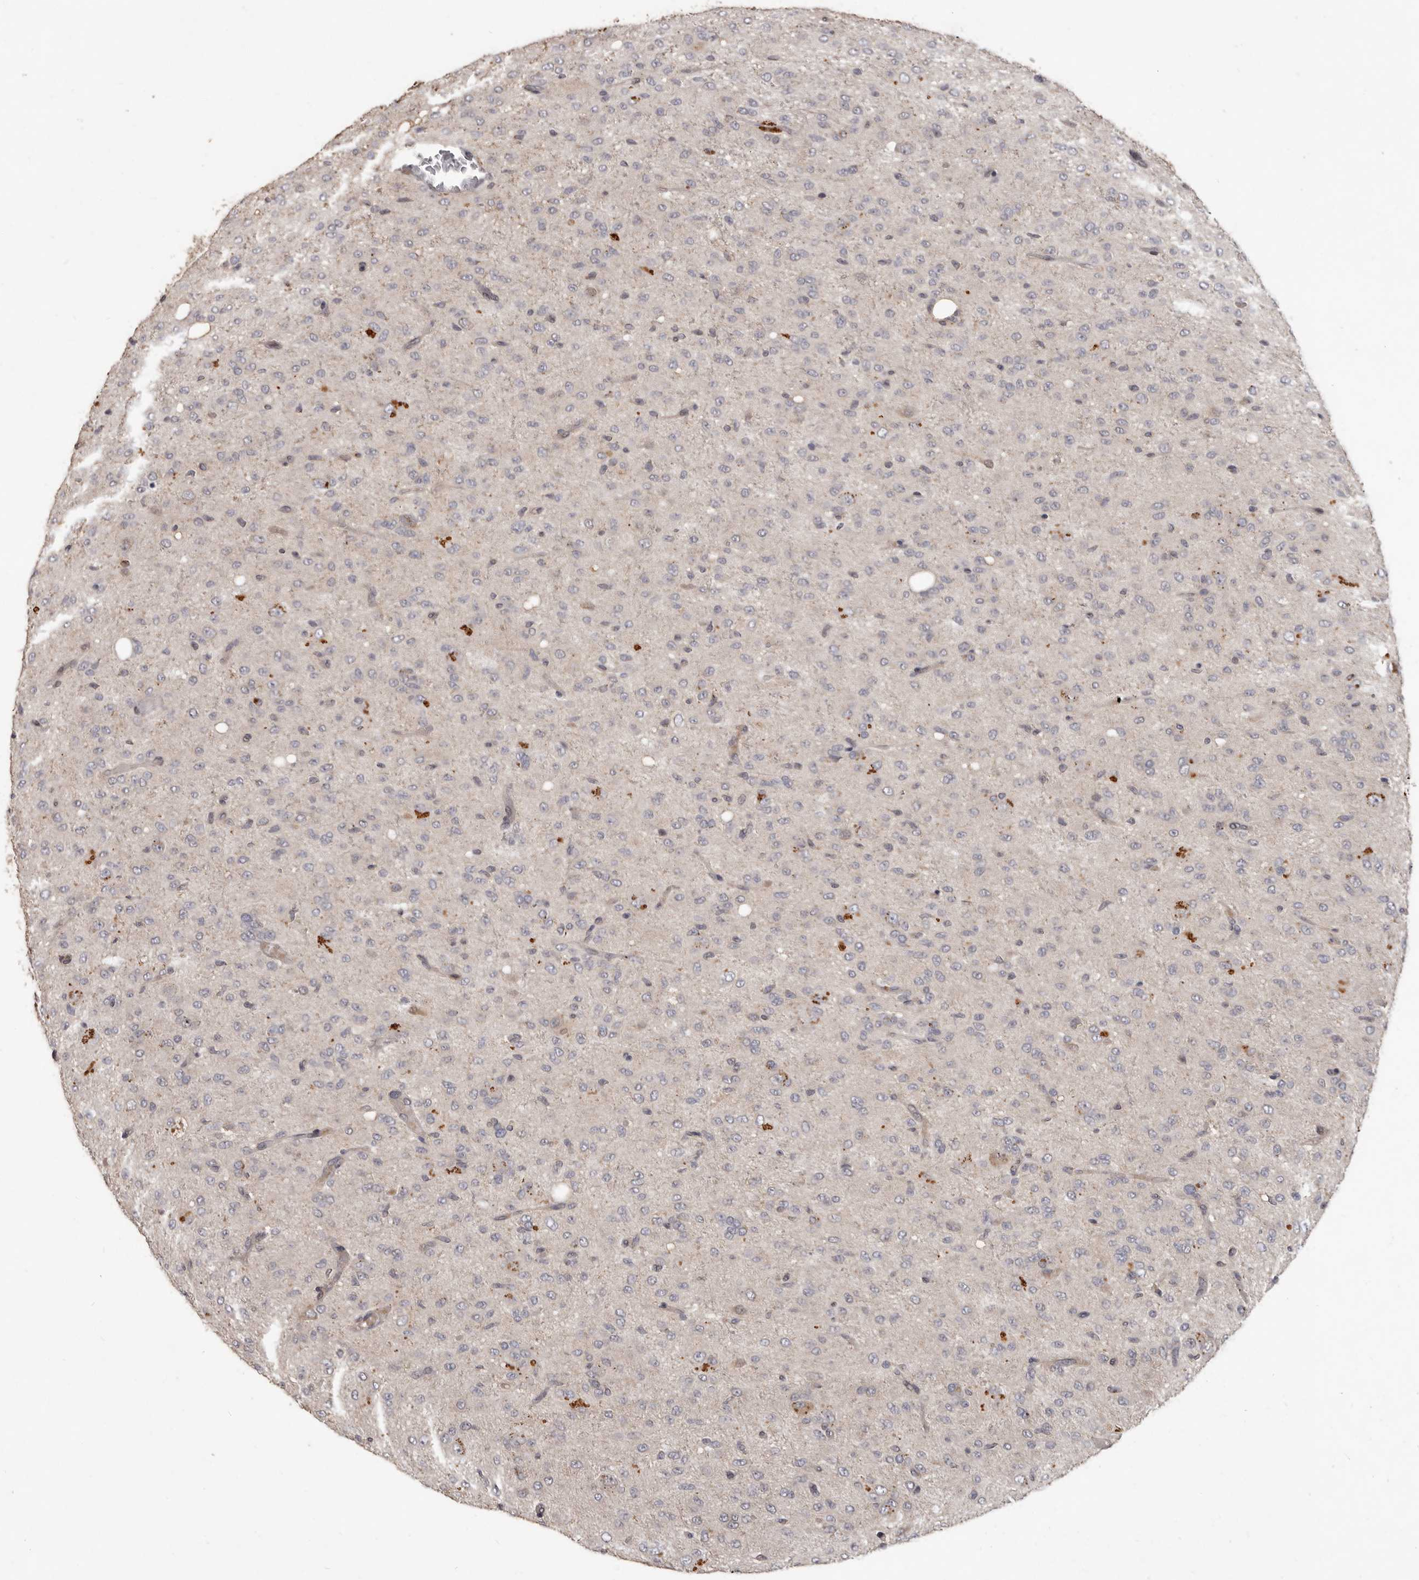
{"staining": {"intensity": "negative", "quantity": "none", "location": "none"}, "tissue": "glioma", "cell_type": "Tumor cells", "image_type": "cancer", "snomed": [{"axis": "morphology", "description": "Glioma, malignant, High grade"}, {"axis": "topography", "description": "Brain"}], "caption": "IHC histopathology image of neoplastic tissue: glioma stained with DAB (3,3'-diaminobenzidine) reveals no significant protein staining in tumor cells.", "gene": "ACLY", "patient": {"sex": "female", "age": 59}}